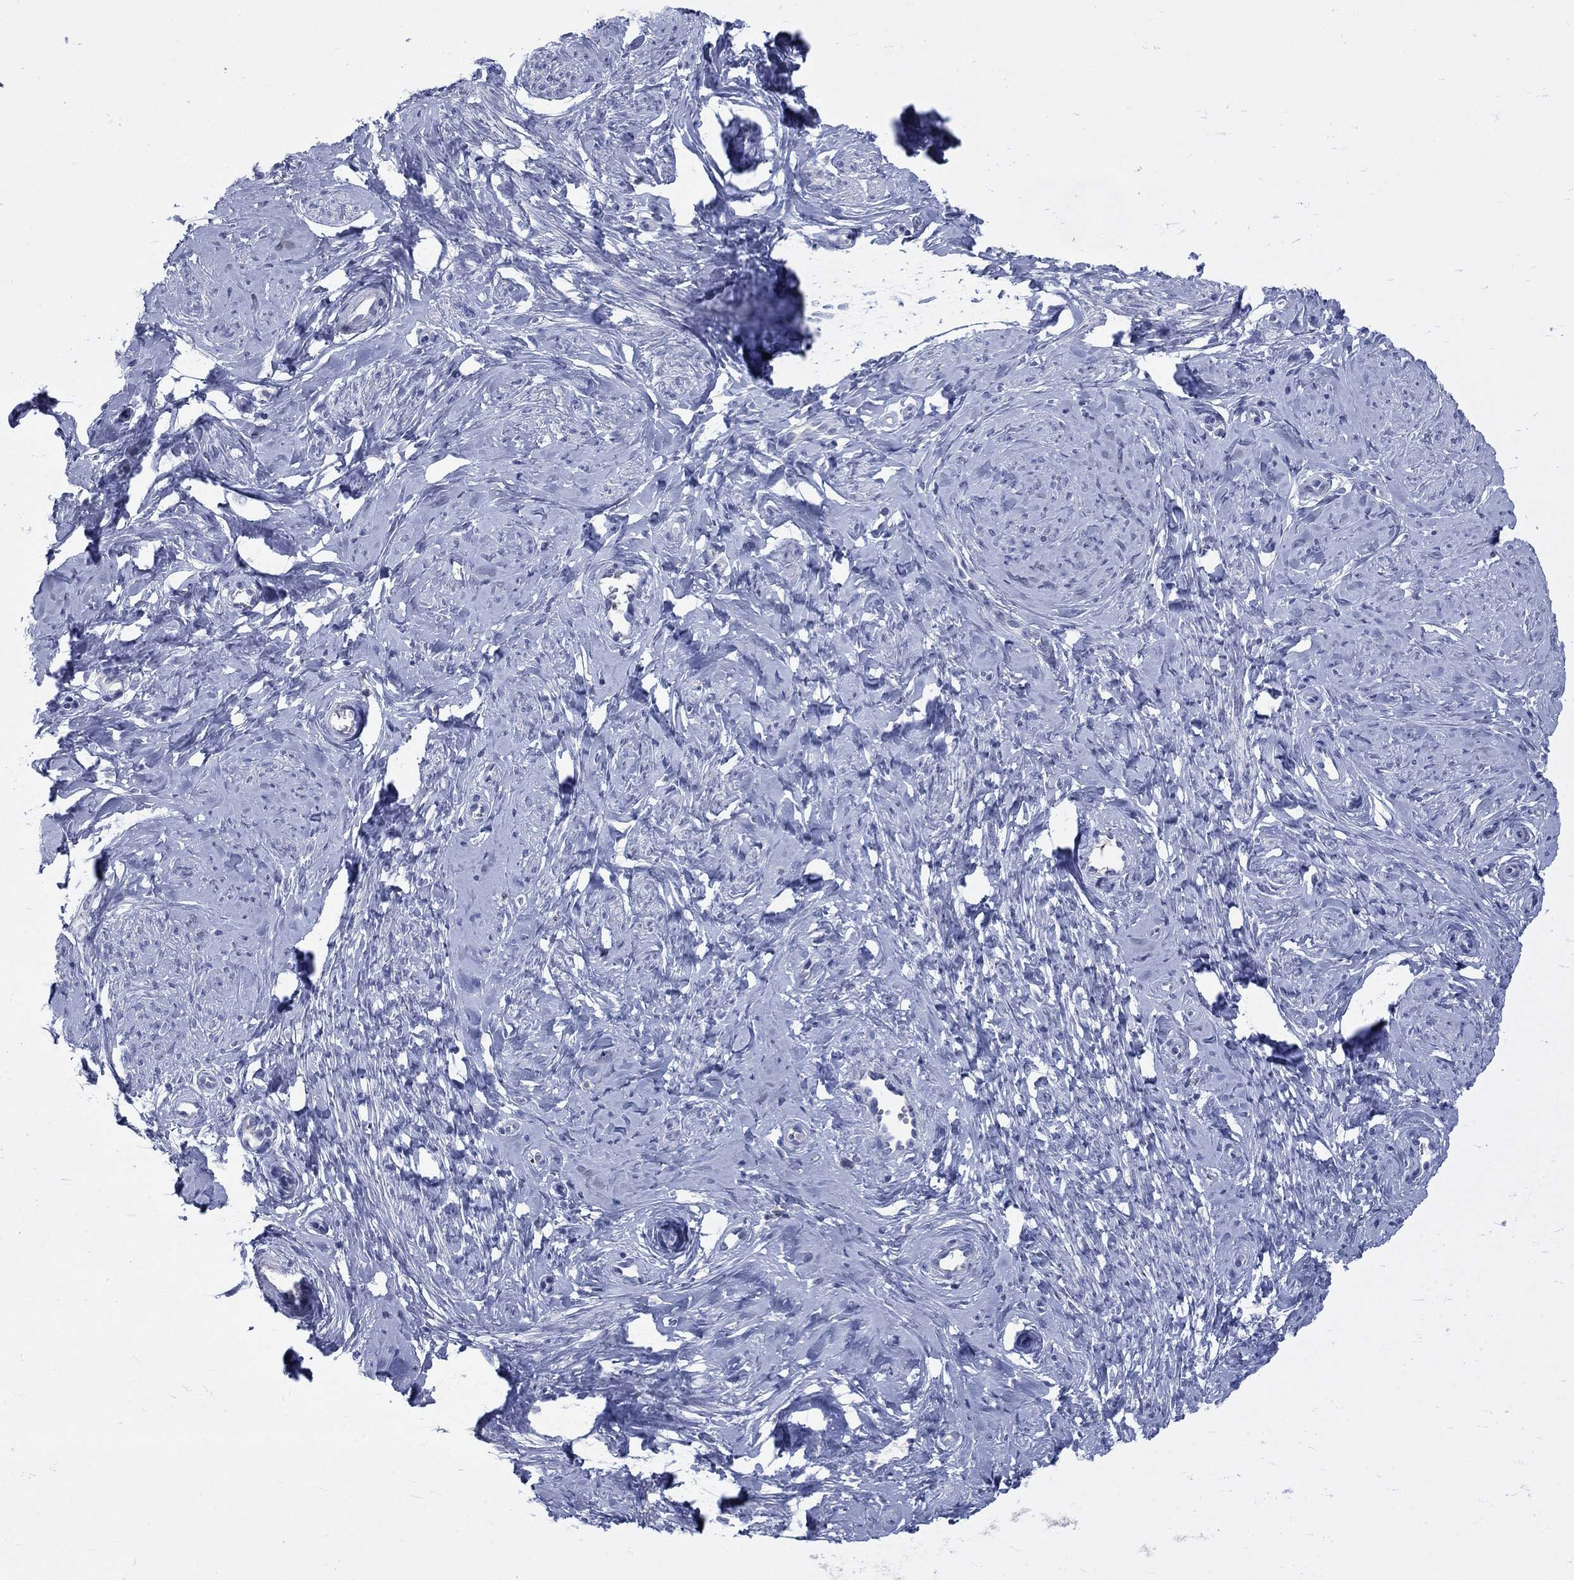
{"staining": {"intensity": "negative", "quantity": "none", "location": "none"}, "tissue": "cervix", "cell_type": "Glandular cells", "image_type": "normal", "snomed": [{"axis": "morphology", "description": "Normal tissue, NOS"}, {"axis": "topography", "description": "Cervix"}], "caption": "Immunohistochemical staining of normal human cervix shows no significant expression in glandular cells. Brightfield microscopy of IHC stained with DAB (3,3'-diaminobenzidine) (brown) and hematoxylin (blue), captured at high magnification.", "gene": "PTH1R", "patient": {"sex": "female", "age": 37}}